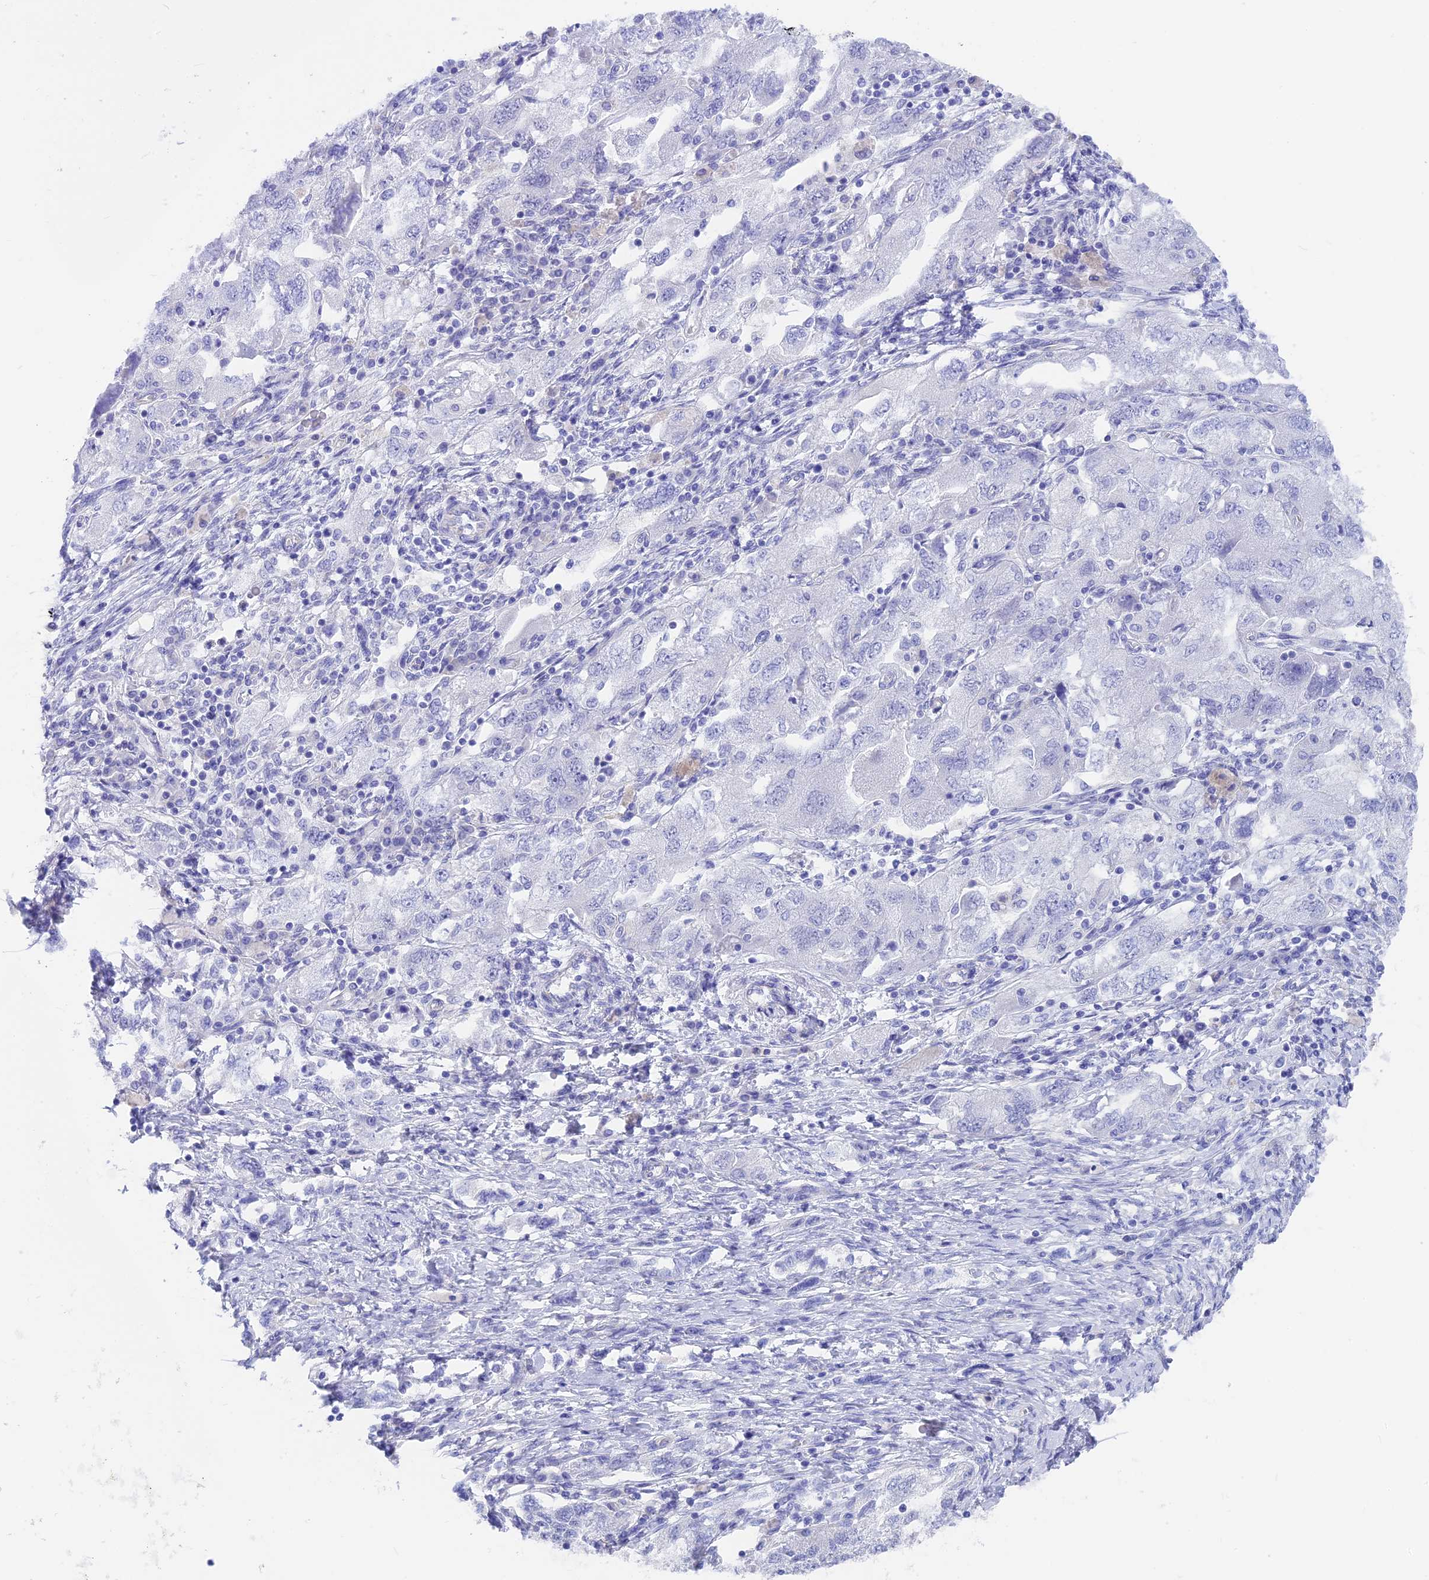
{"staining": {"intensity": "negative", "quantity": "none", "location": "none"}, "tissue": "ovarian cancer", "cell_type": "Tumor cells", "image_type": "cancer", "snomed": [{"axis": "morphology", "description": "Carcinoma, NOS"}, {"axis": "morphology", "description": "Cystadenocarcinoma, serous, NOS"}, {"axis": "topography", "description": "Ovary"}], "caption": "Immunohistochemical staining of human ovarian carcinoma shows no significant staining in tumor cells.", "gene": "GNGT2", "patient": {"sex": "female", "age": 69}}